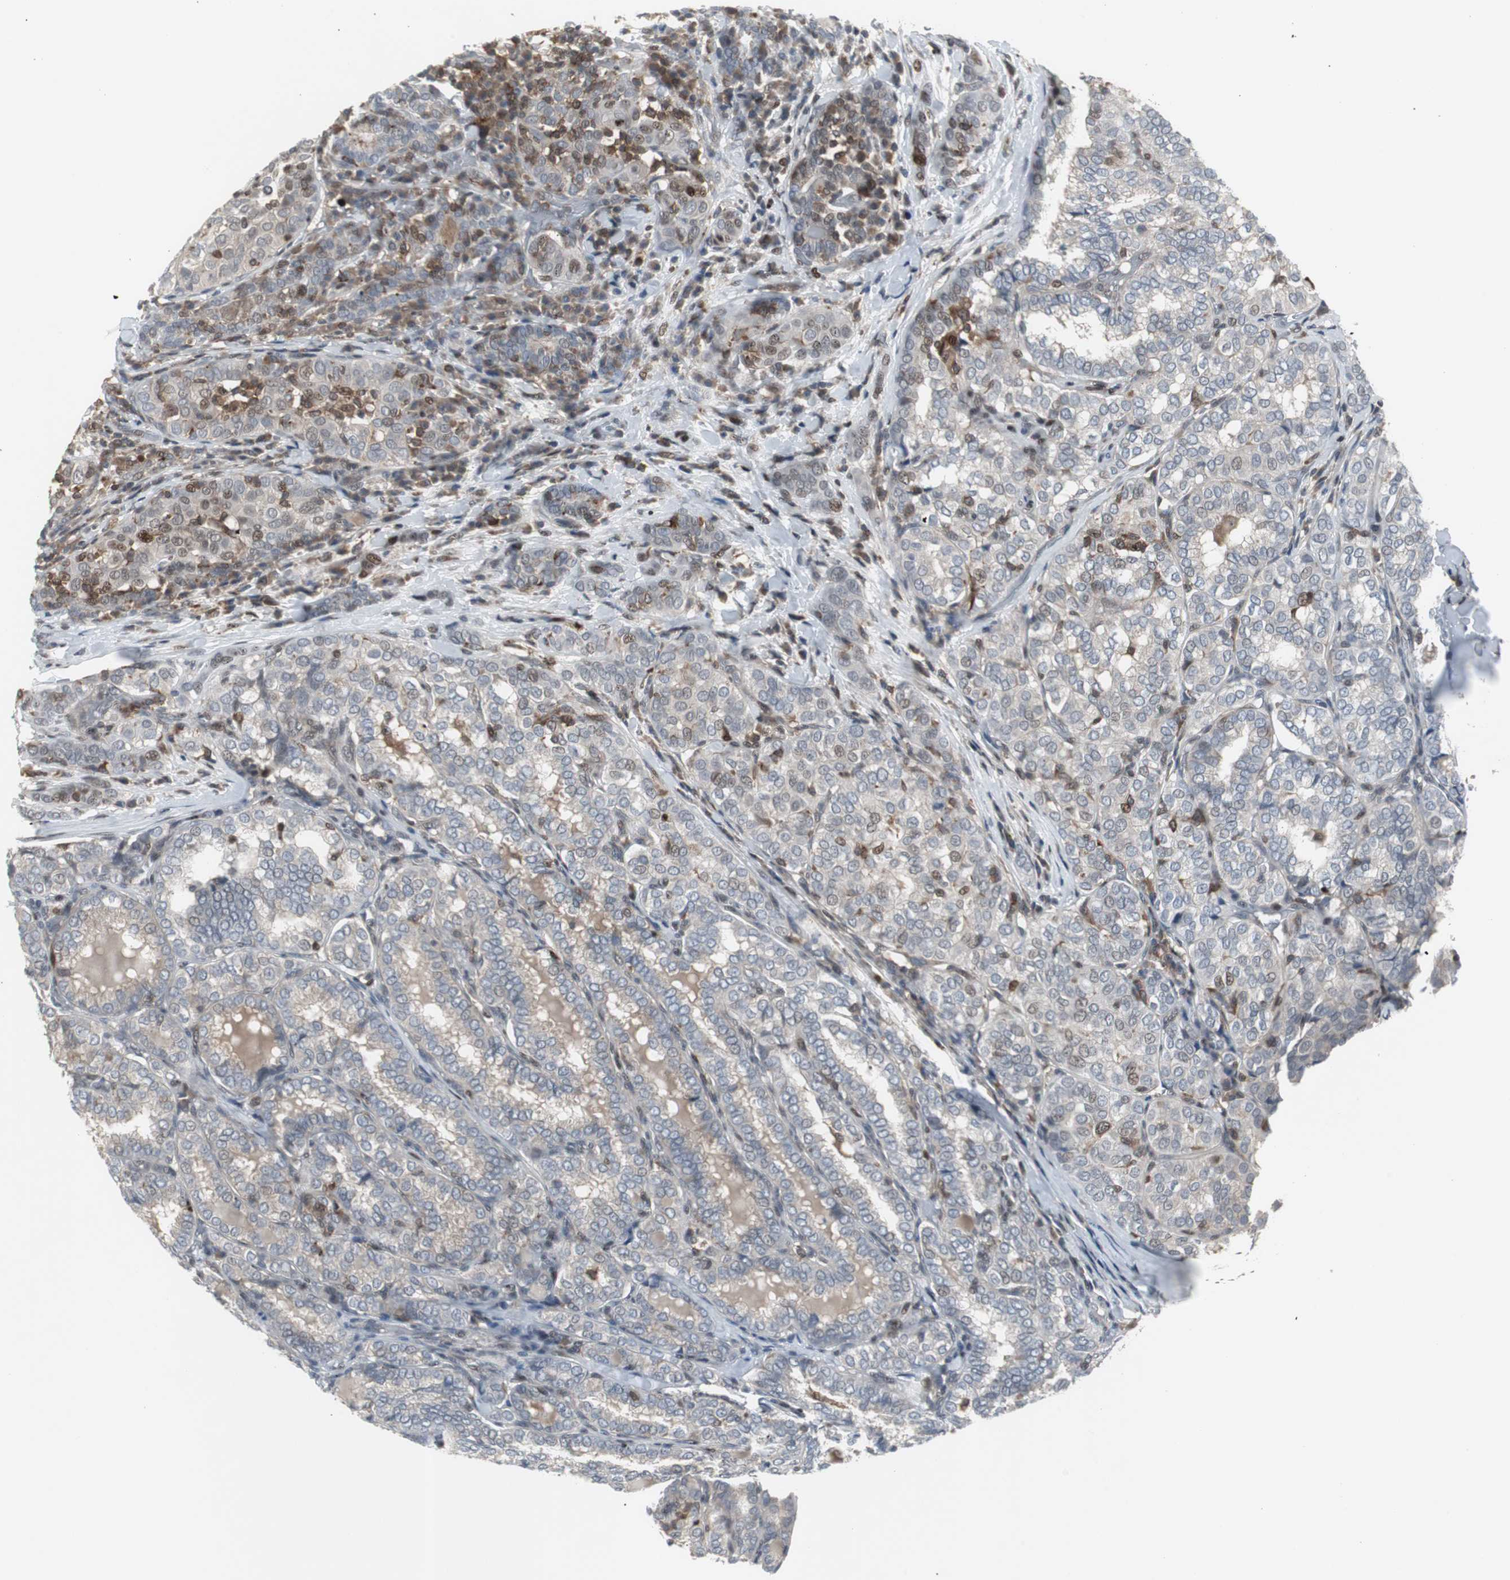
{"staining": {"intensity": "negative", "quantity": "none", "location": "none"}, "tissue": "thyroid cancer", "cell_type": "Tumor cells", "image_type": "cancer", "snomed": [{"axis": "morphology", "description": "Papillary adenocarcinoma, NOS"}, {"axis": "topography", "description": "Thyroid gland"}], "caption": "Human thyroid cancer stained for a protein using immunohistochemistry (IHC) shows no positivity in tumor cells.", "gene": "GRK2", "patient": {"sex": "female", "age": 30}}